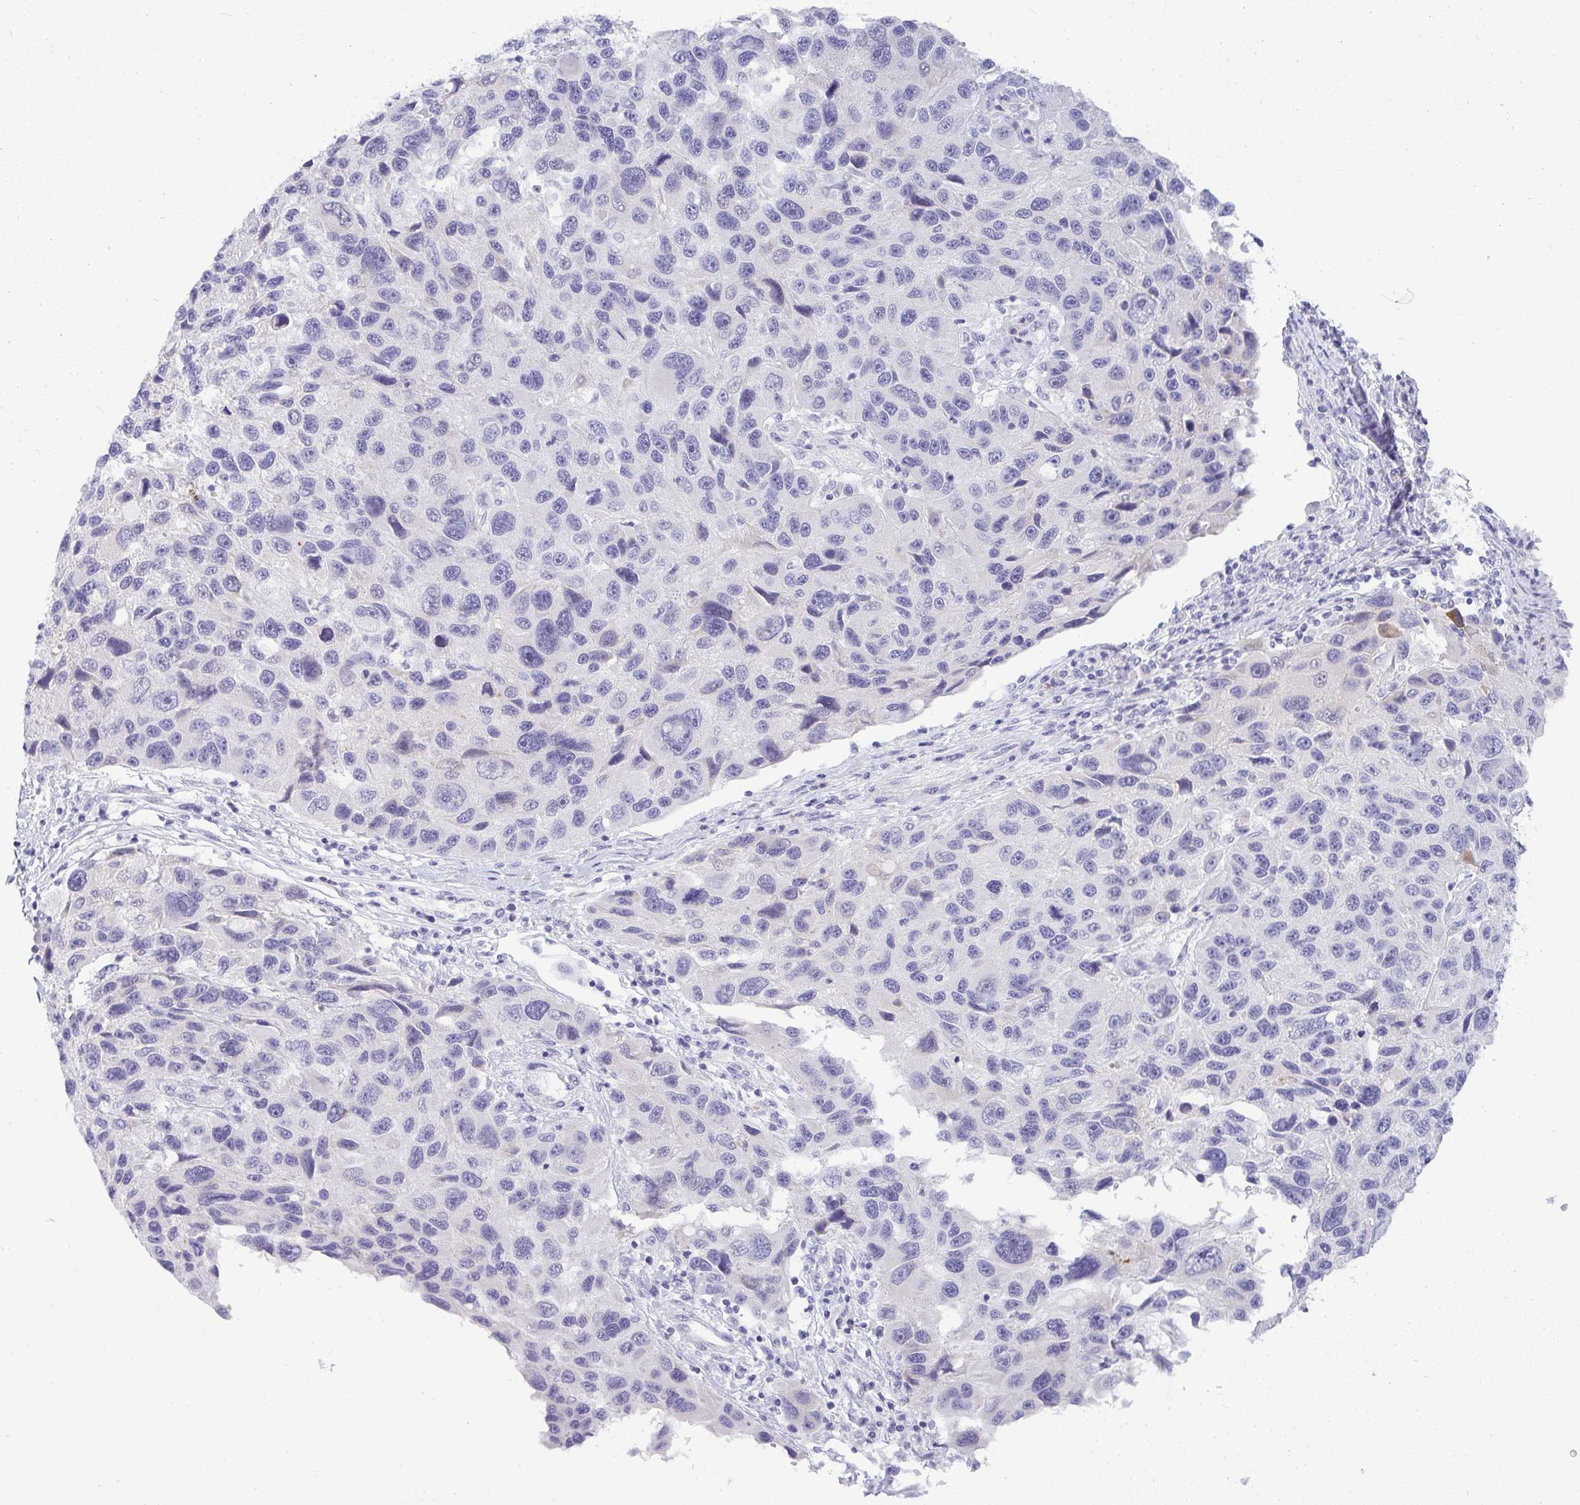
{"staining": {"intensity": "negative", "quantity": "none", "location": "none"}, "tissue": "melanoma", "cell_type": "Tumor cells", "image_type": "cancer", "snomed": [{"axis": "morphology", "description": "Malignant melanoma, NOS"}, {"axis": "topography", "description": "Skin"}], "caption": "A high-resolution micrograph shows IHC staining of malignant melanoma, which demonstrates no significant staining in tumor cells.", "gene": "LIPE", "patient": {"sex": "male", "age": 53}}